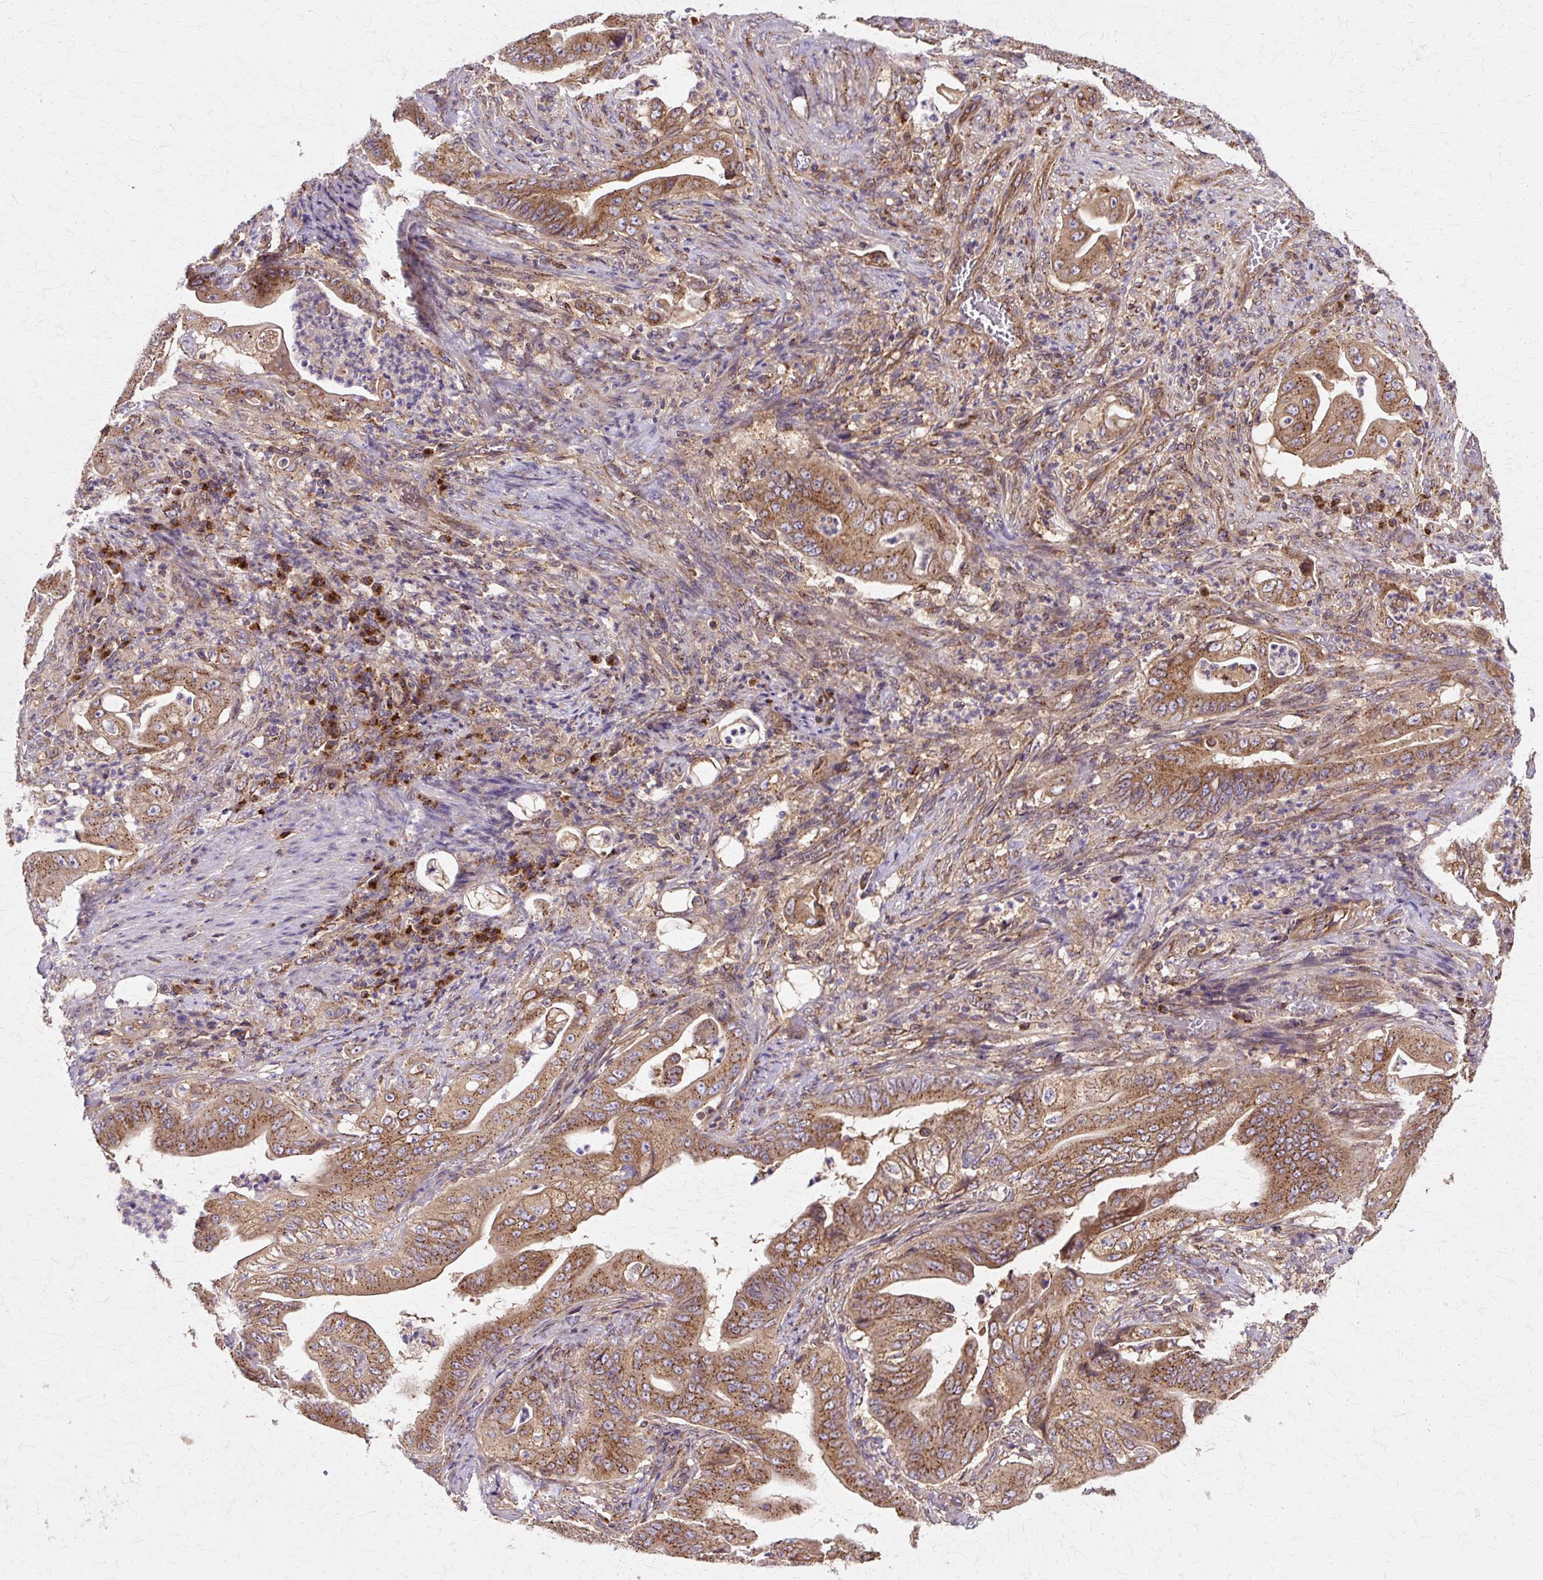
{"staining": {"intensity": "strong", "quantity": ">75%", "location": "cytoplasmic/membranous"}, "tissue": "stomach cancer", "cell_type": "Tumor cells", "image_type": "cancer", "snomed": [{"axis": "morphology", "description": "Adenocarcinoma, NOS"}, {"axis": "topography", "description": "Stomach"}], "caption": "Protein staining exhibits strong cytoplasmic/membranous positivity in about >75% of tumor cells in stomach adenocarcinoma. The protein of interest is stained brown, and the nuclei are stained in blue (DAB IHC with brightfield microscopy, high magnification).", "gene": "COPB1", "patient": {"sex": "female", "age": 73}}